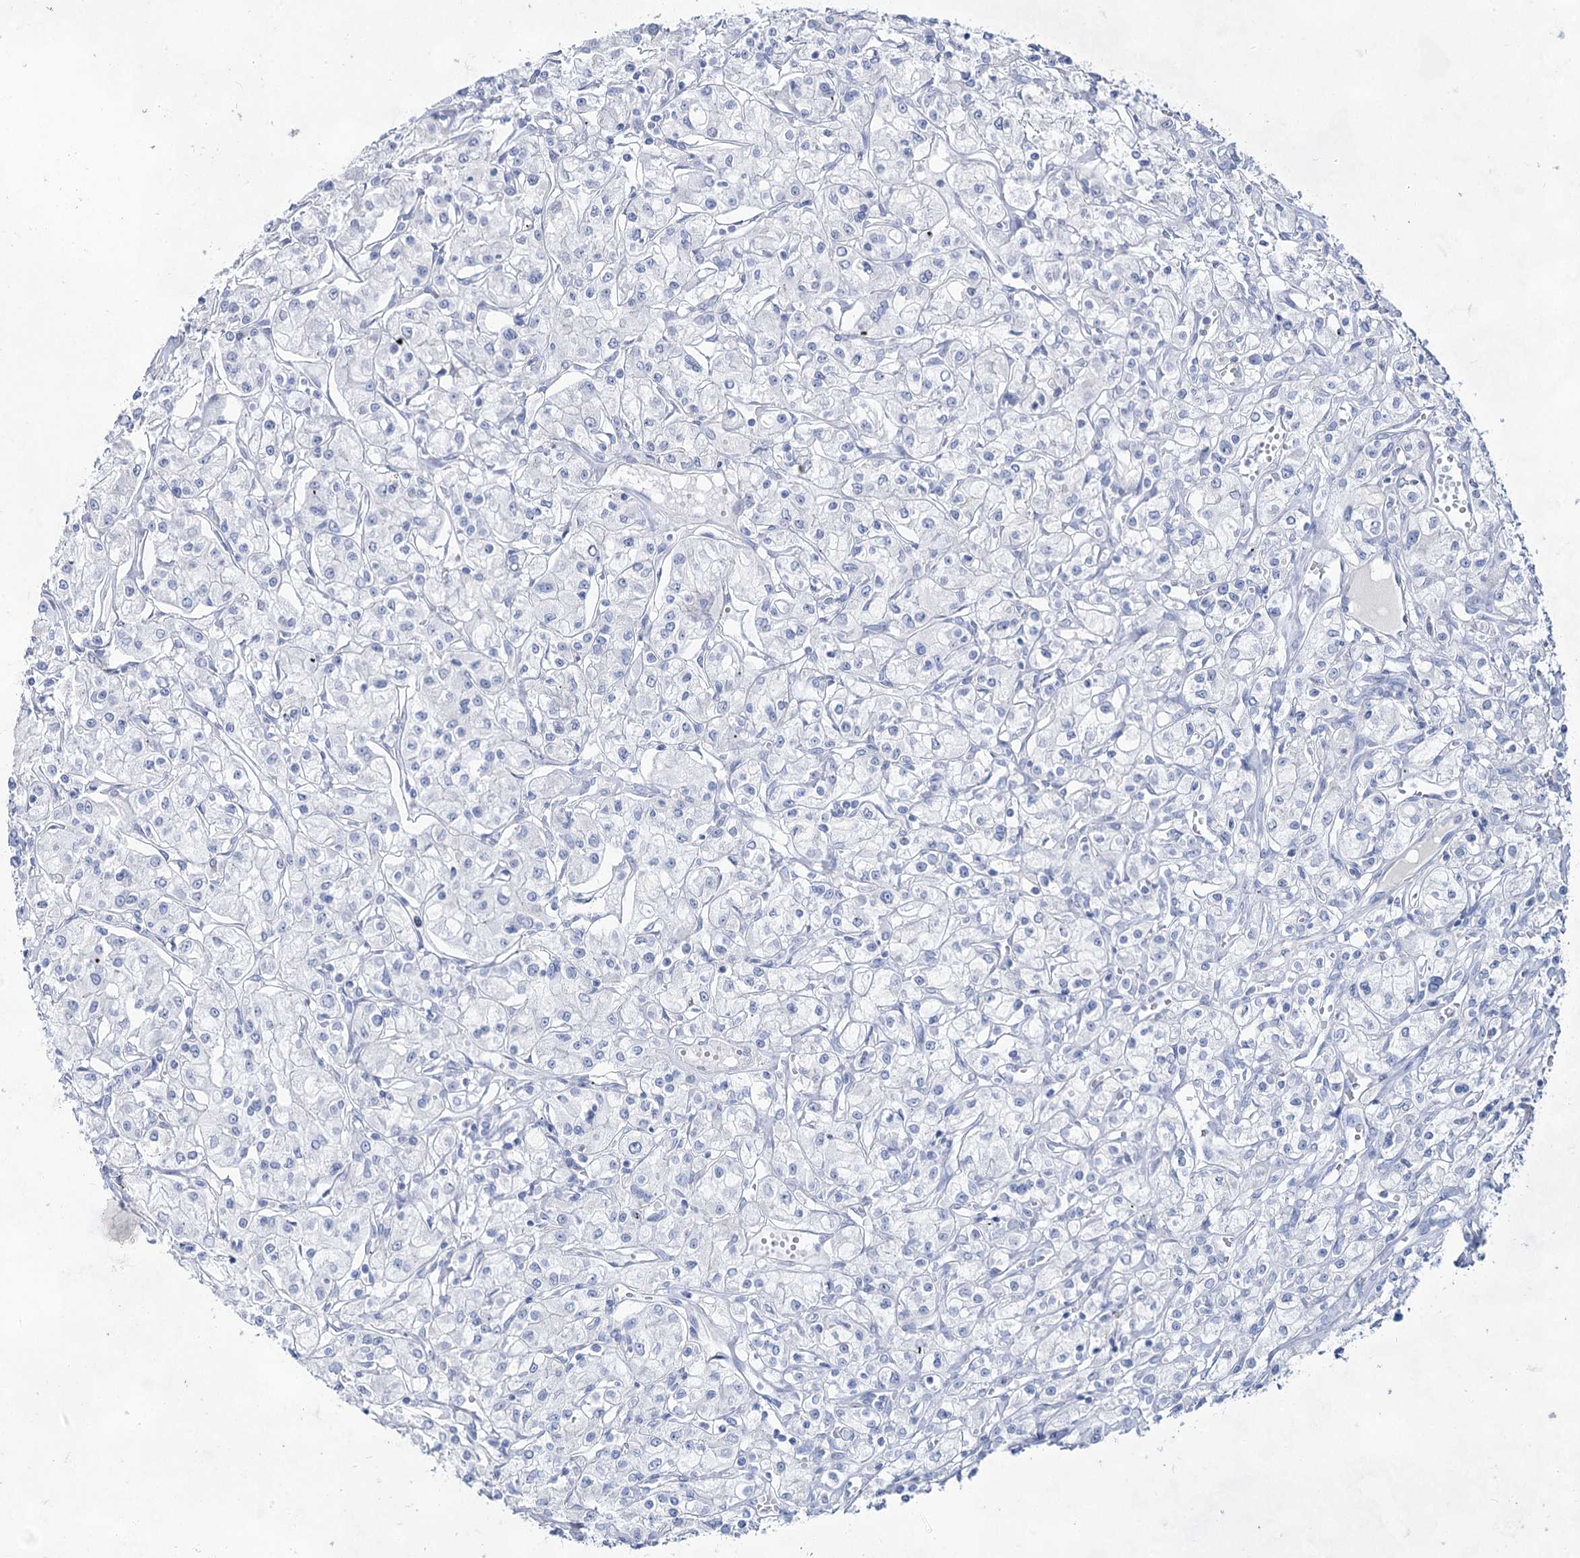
{"staining": {"intensity": "negative", "quantity": "none", "location": "none"}, "tissue": "renal cancer", "cell_type": "Tumor cells", "image_type": "cancer", "snomed": [{"axis": "morphology", "description": "Adenocarcinoma, NOS"}, {"axis": "topography", "description": "Kidney"}], "caption": "A high-resolution micrograph shows IHC staining of adenocarcinoma (renal), which displays no significant staining in tumor cells. (DAB immunohistochemistry (IHC) visualized using brightfield microscopy, high magnification).", "gene": "ACRV1", "patient": {"sex": "female", "age": 59}}